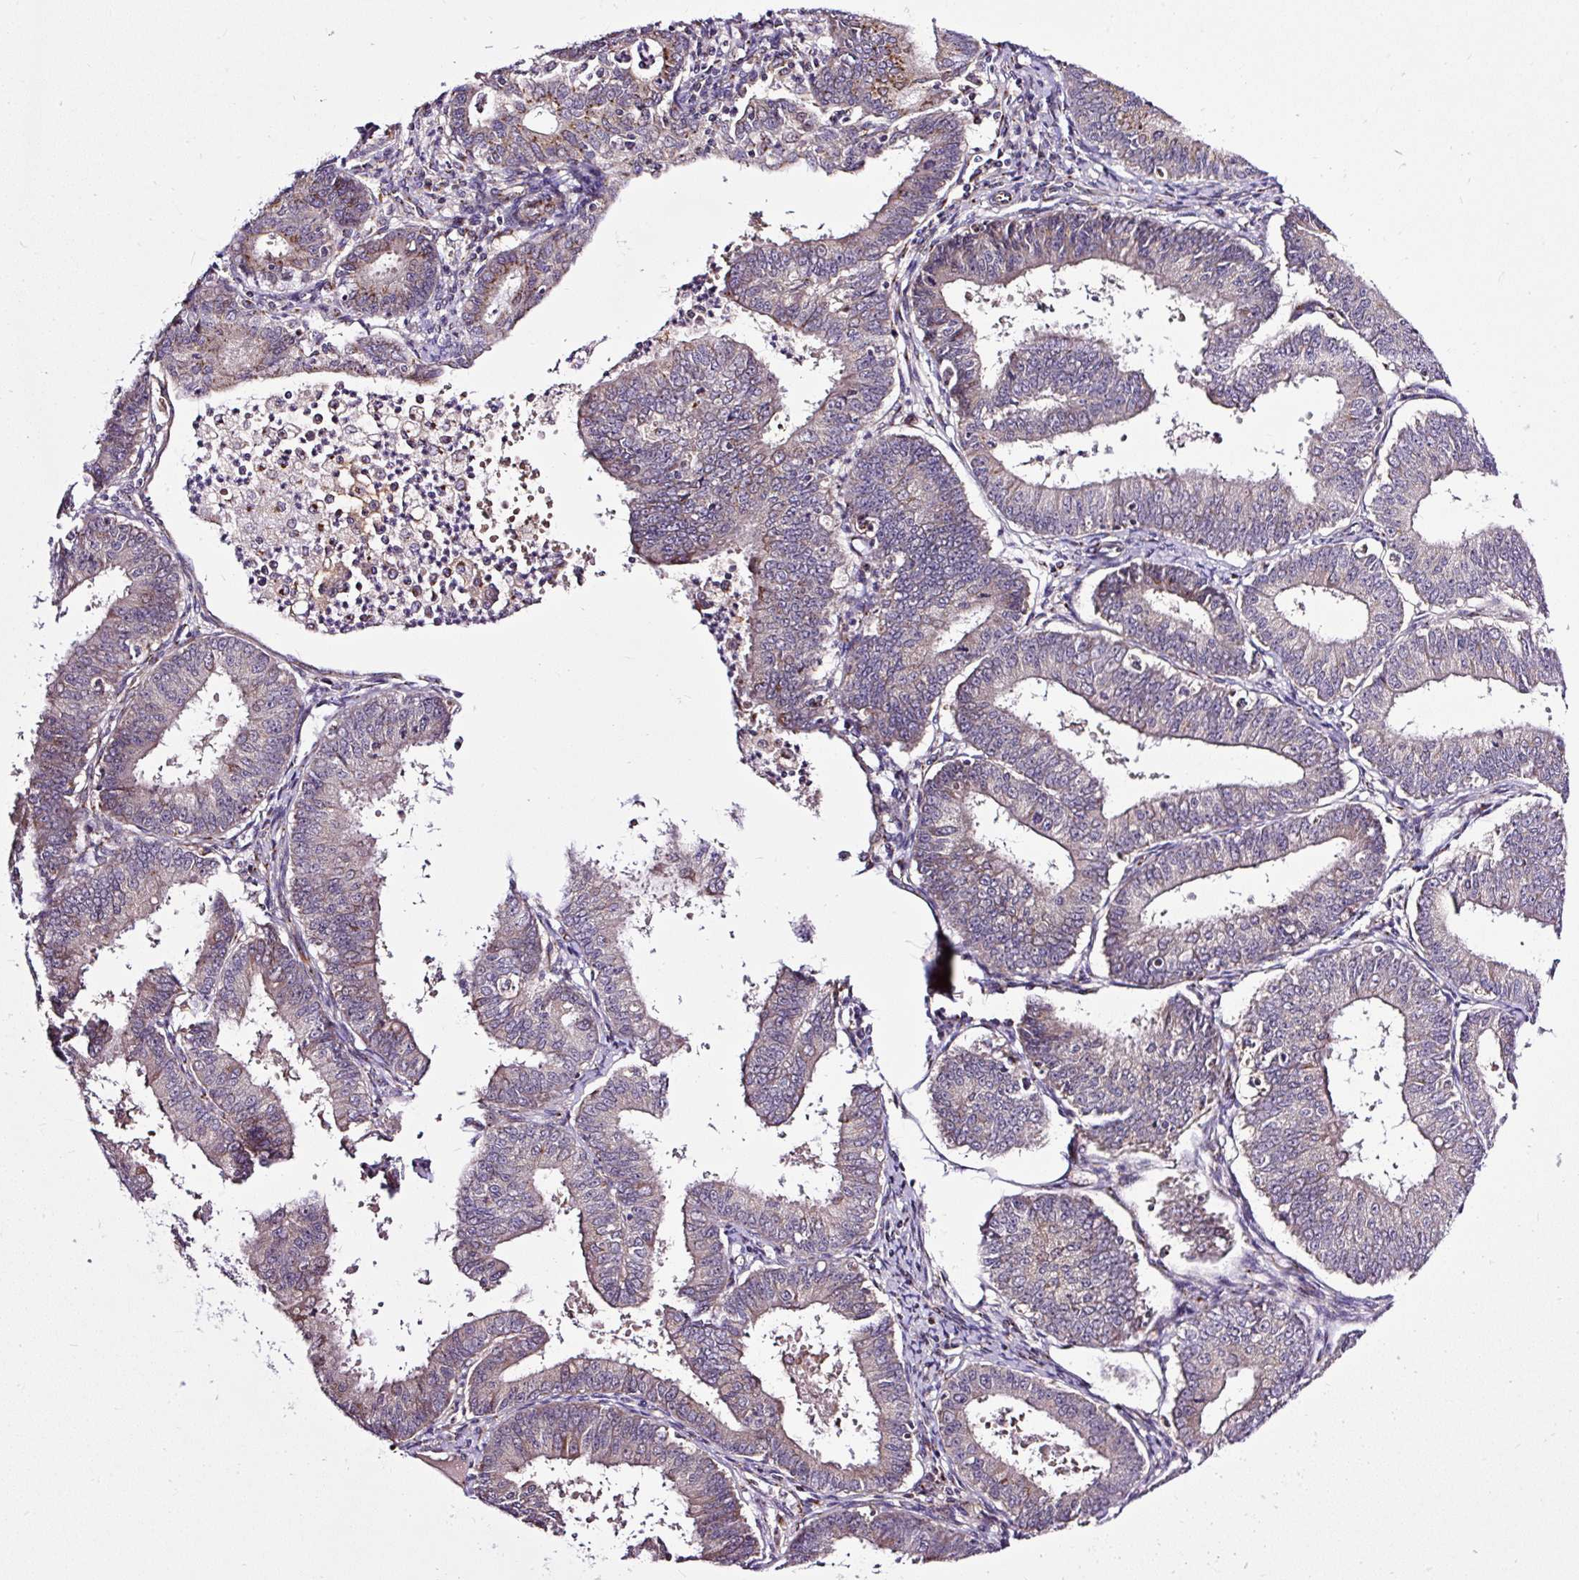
{"staining": {"intensity": "negative", "quantity": "none", "location": "none"}, "tissue": "endometrial cancer", "cell_type": "Tumor cells", "image_type": "cancer", "snomed": [{"axis": "morphology", "description": "Adenocarcinoma, NOS"}, {"axis": "topography", "description": "Endometrium"}], "caption": "The histopathology image demonstrates no staining of tumor cells in endometrial cancer (adenocarcinoma).", "gene": "MSMP", "patient": {"sex": "female", "age": 73}}